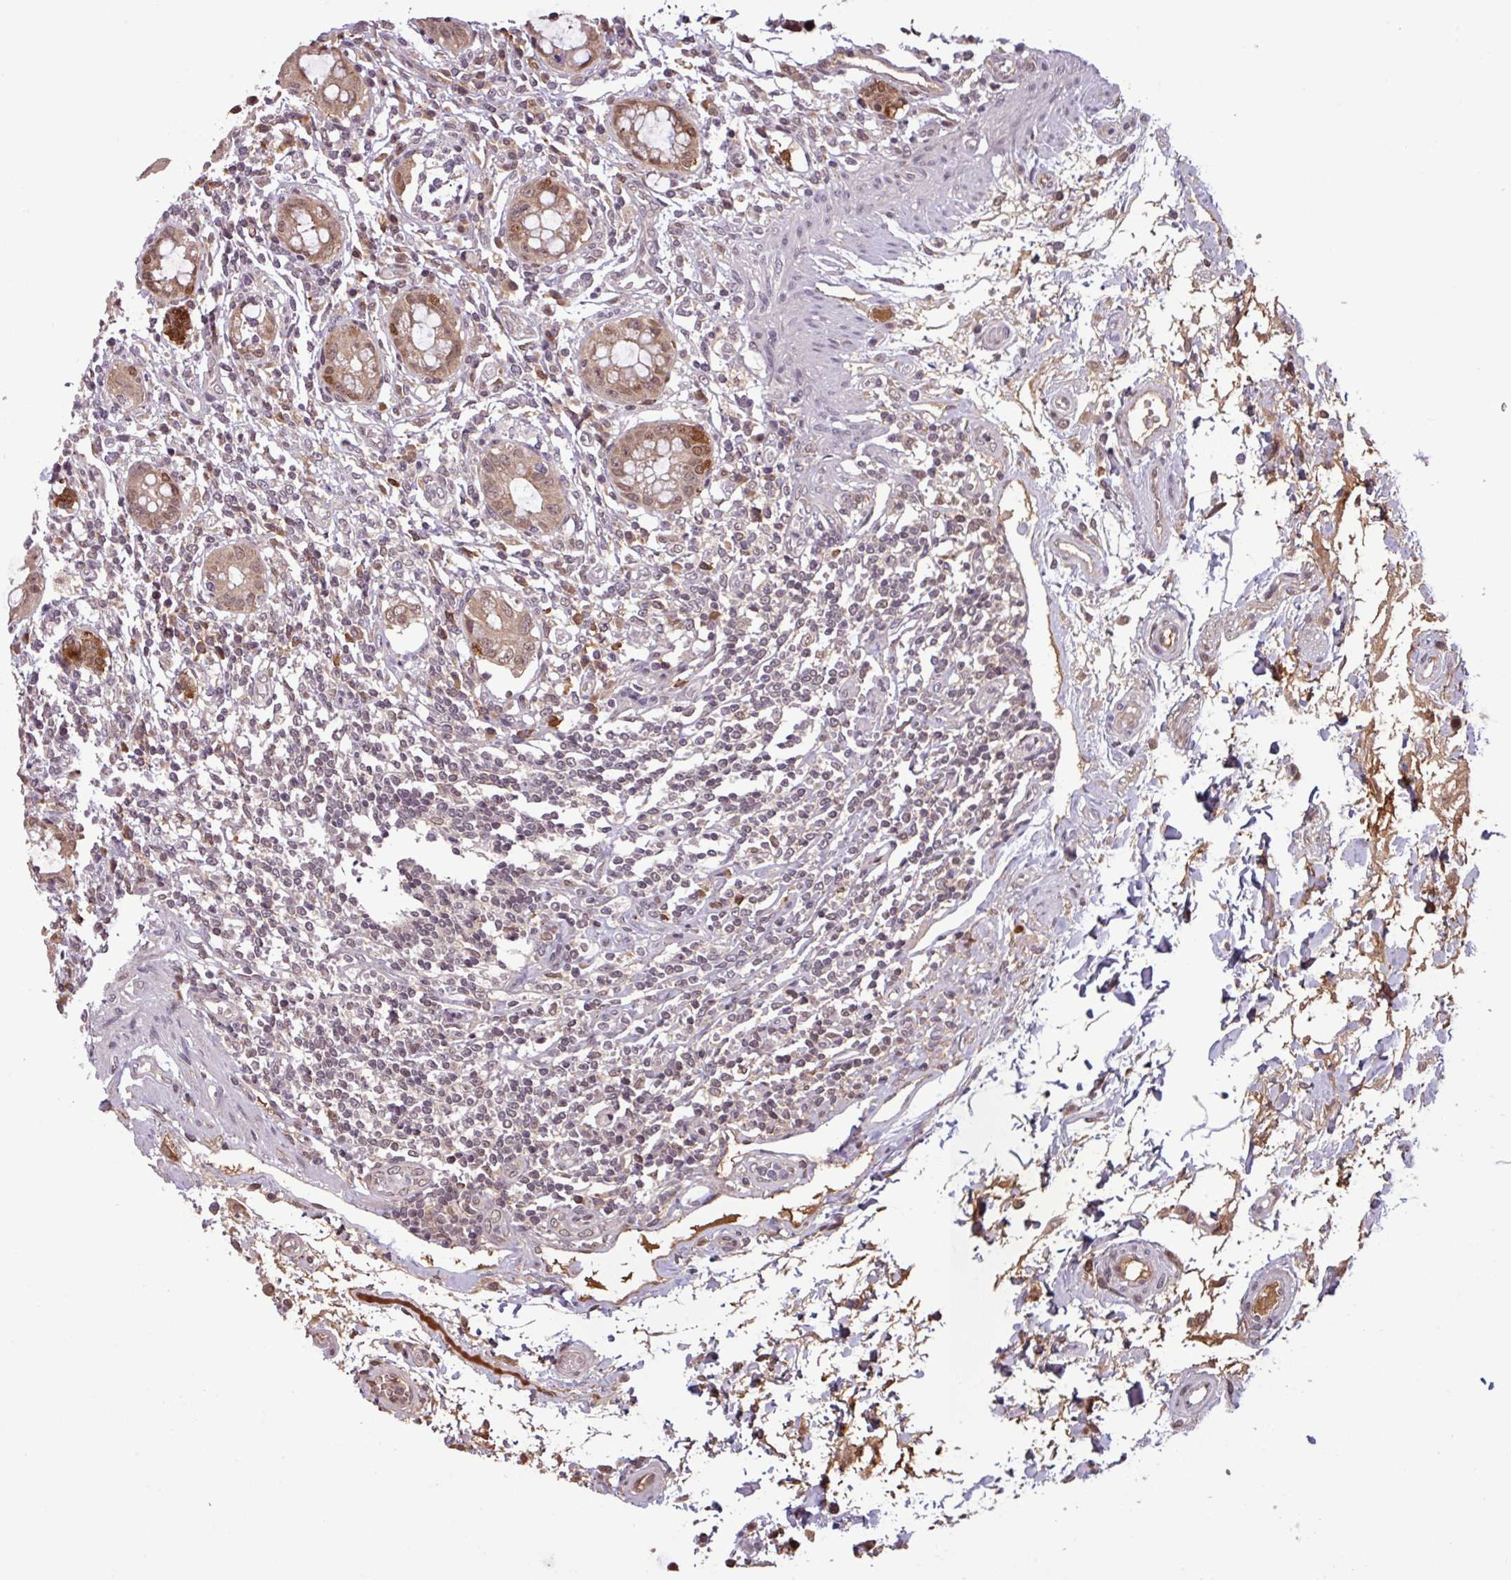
{"staining": {"intensity": "moderate", "quantity": ">75%", "location": "cytoplasmic/membranous,nuclear"}, "tissue": "rectum", "cell_type": "Glandular cells", "image_type": "normal", "snomed": [{"axis": "morphology", "description": "Normal tissue, NOS"}, {"axis": "topography", "description": "Rectum"}], "caption": "Protein expression analysis of benign human rectum reveals moderate cytoplasmic/membranous,nuclear expression in about >75% of glandular cells. Nuclei are stained in blue.", "gene": "NOB1", "patient": {"sex": "female", "age": 57}}